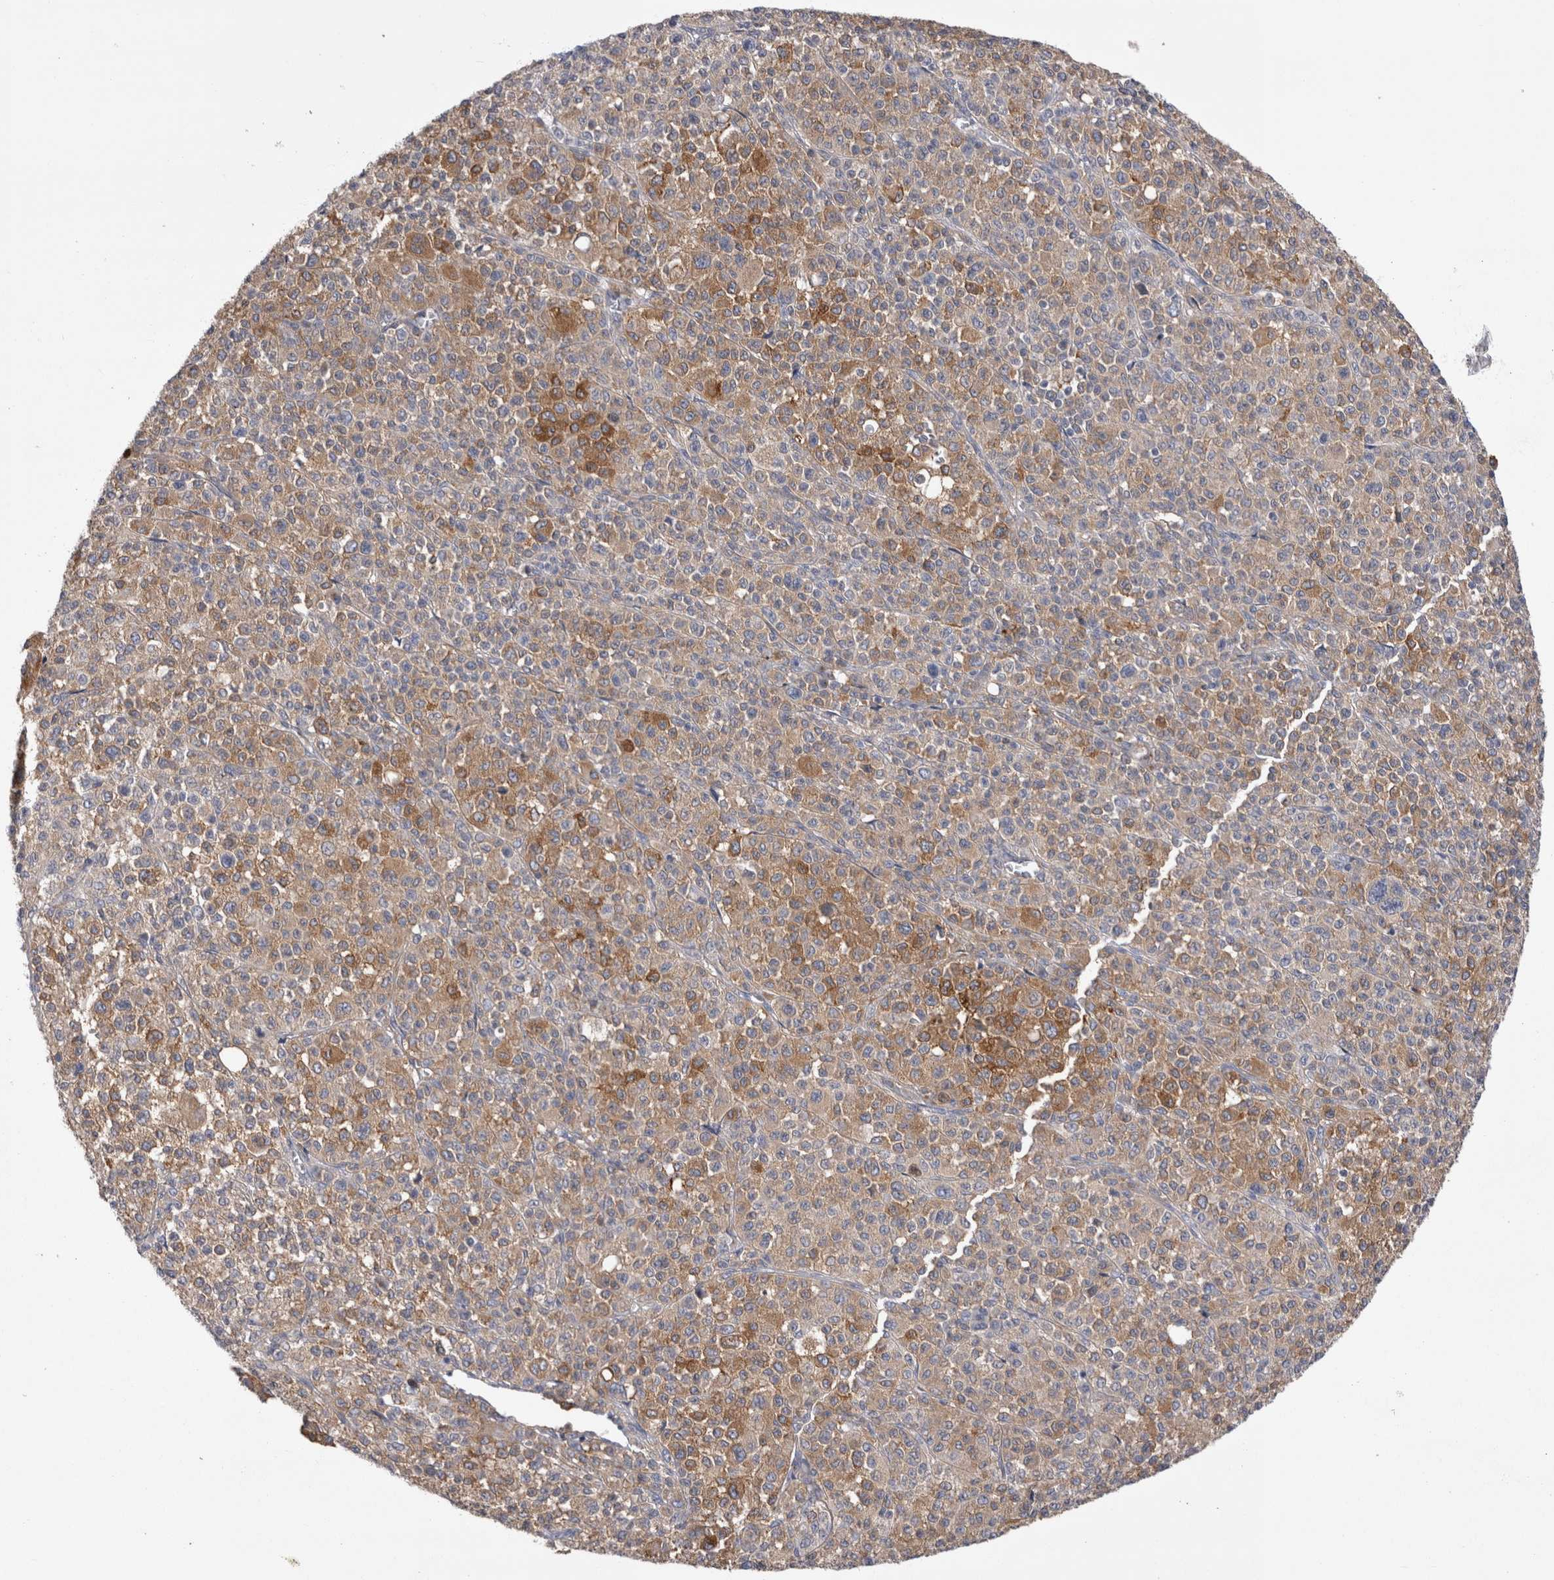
{"staining": {"intensity": "moderate", "quantity": ">75%", "location": "cytoplasmic/membranous"}, "tissue": "melanoma", "cell_type": "Tumor cells", "image_type": "cancer", "snomed": [{"axis": "morphology", "description": "Malignant melanoma, Metastatic site"}, {"axis": "topography", "description": "Skin"}], "caption": "Immunohistochemistry (IHC) (DAB) staining of melanoma demonstrates moderate cytoplasmic/membranous protein expression in about >75% of tumor cells. The protein is shown in brown color, while the nuclei are stained blue.", "gene": "RAB11FIP1", "patient": {"sex": "female", "age": 74}}